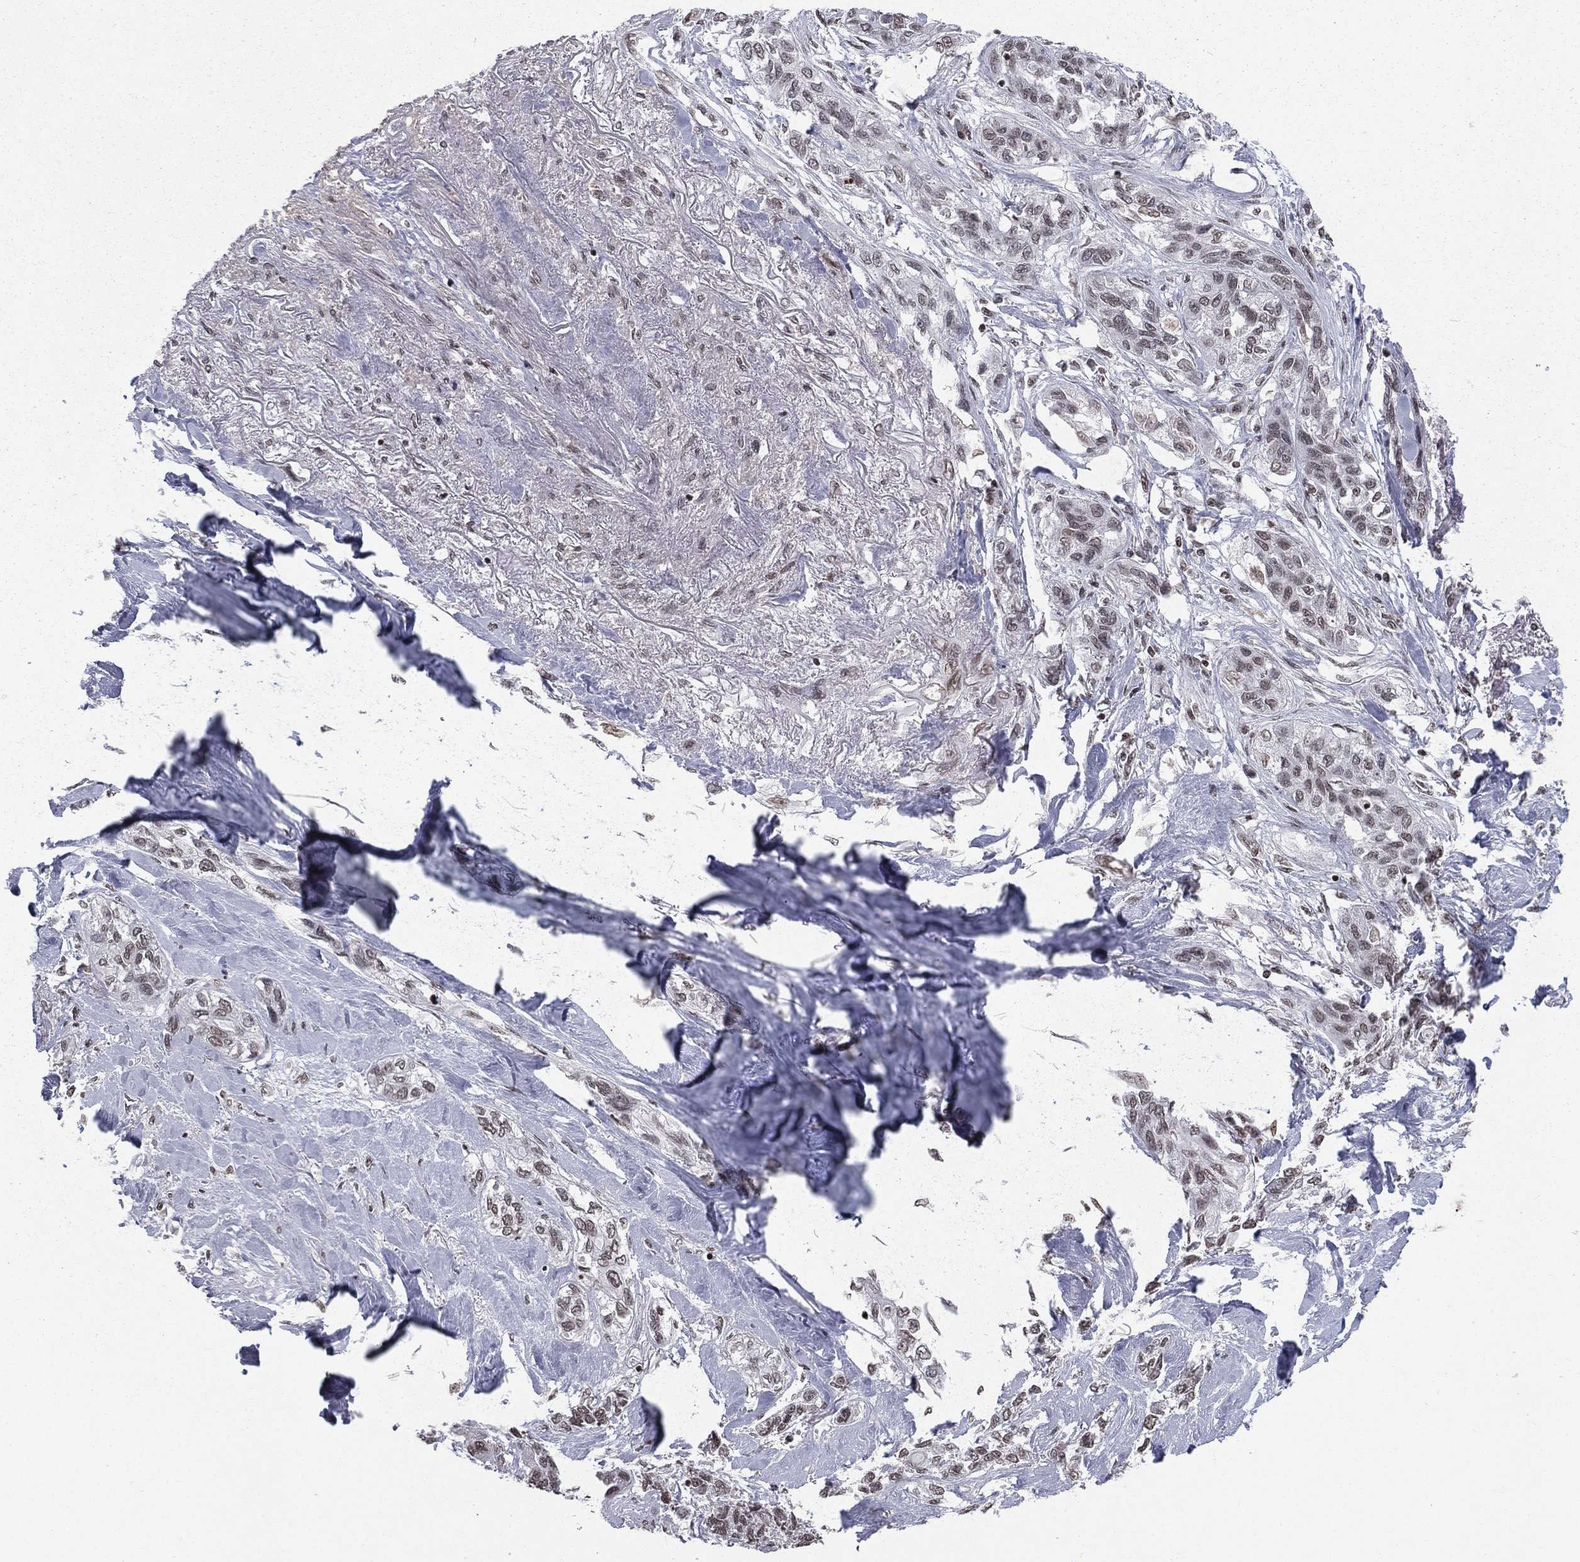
{"staining": {"intensity": "weak", "quantity": "<25%", "location": "nuclear"}, "tissue": "lung cancer", "cell_type": "Tumor cells", "image_type": "cancer", "snomed": [{"axis": "morphology", "description": "Squamous cell carcinoma, NOS"}, {"axis": "topography", "description": "Lung"}], "caption": "Immunohistochemistry (IHC) image of human lung cancer stained for a protein (brown), which reveals no staining in tumor cells.", "gene": "RFX7", "patient": {"sex": "female", "age": 70}}